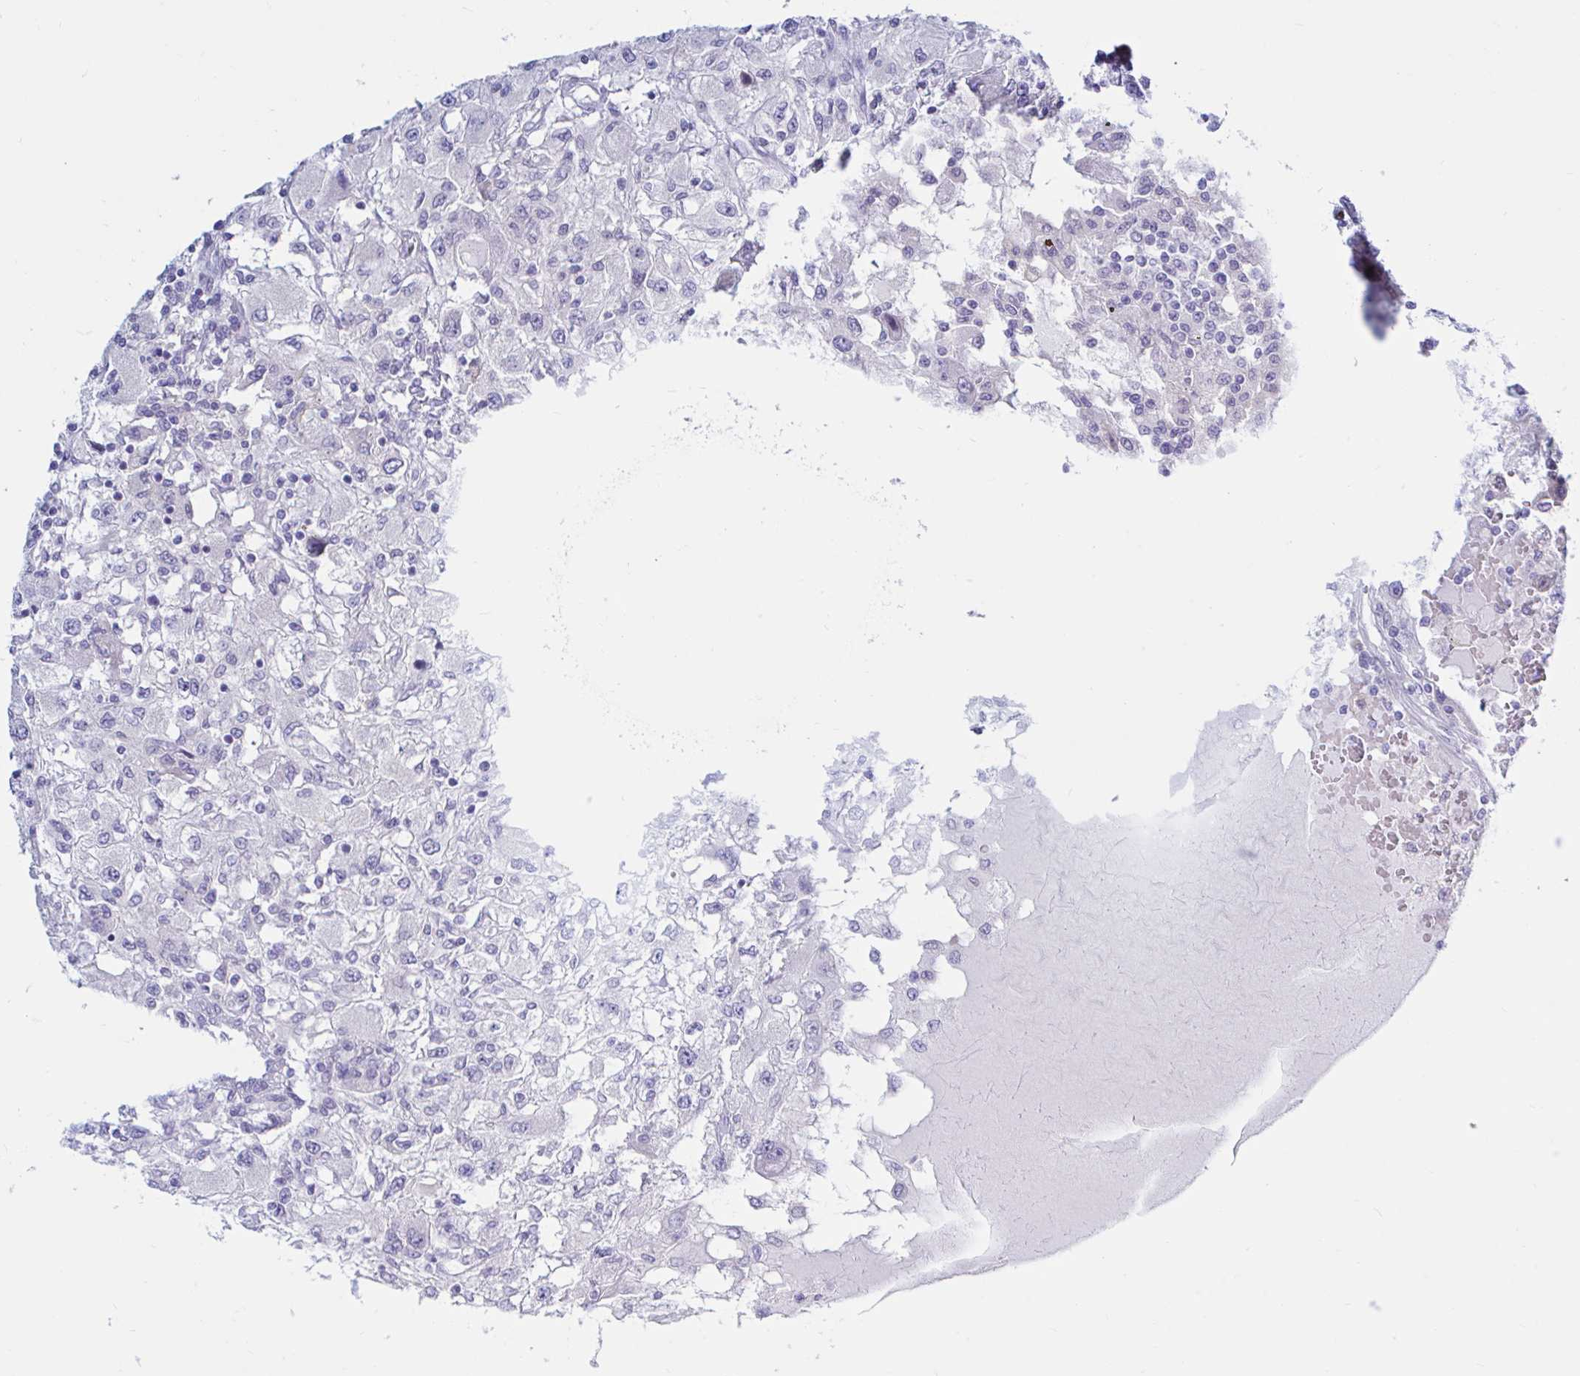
{"staining": {"intensity": "negative", "quantity": "none", "location": "none"}, "tissue": "renal cancer", "cell_type": "Tumor cells", "image_type": "cancer", "snomed": [{"axis": "morphology", "description": "Adenocarcinoma, NOS"}, {"axis": "topography", "description": "Kidney"}], "caption": "Tumor cells are negative for brown protein staining in renal adenocarcinoma. The staining is performed using DAB brown chromogen with nuclei counter-stained in using hematoxylin.", "gene": "NBPF3", "patient": {"sex": "female", "age": 67}}